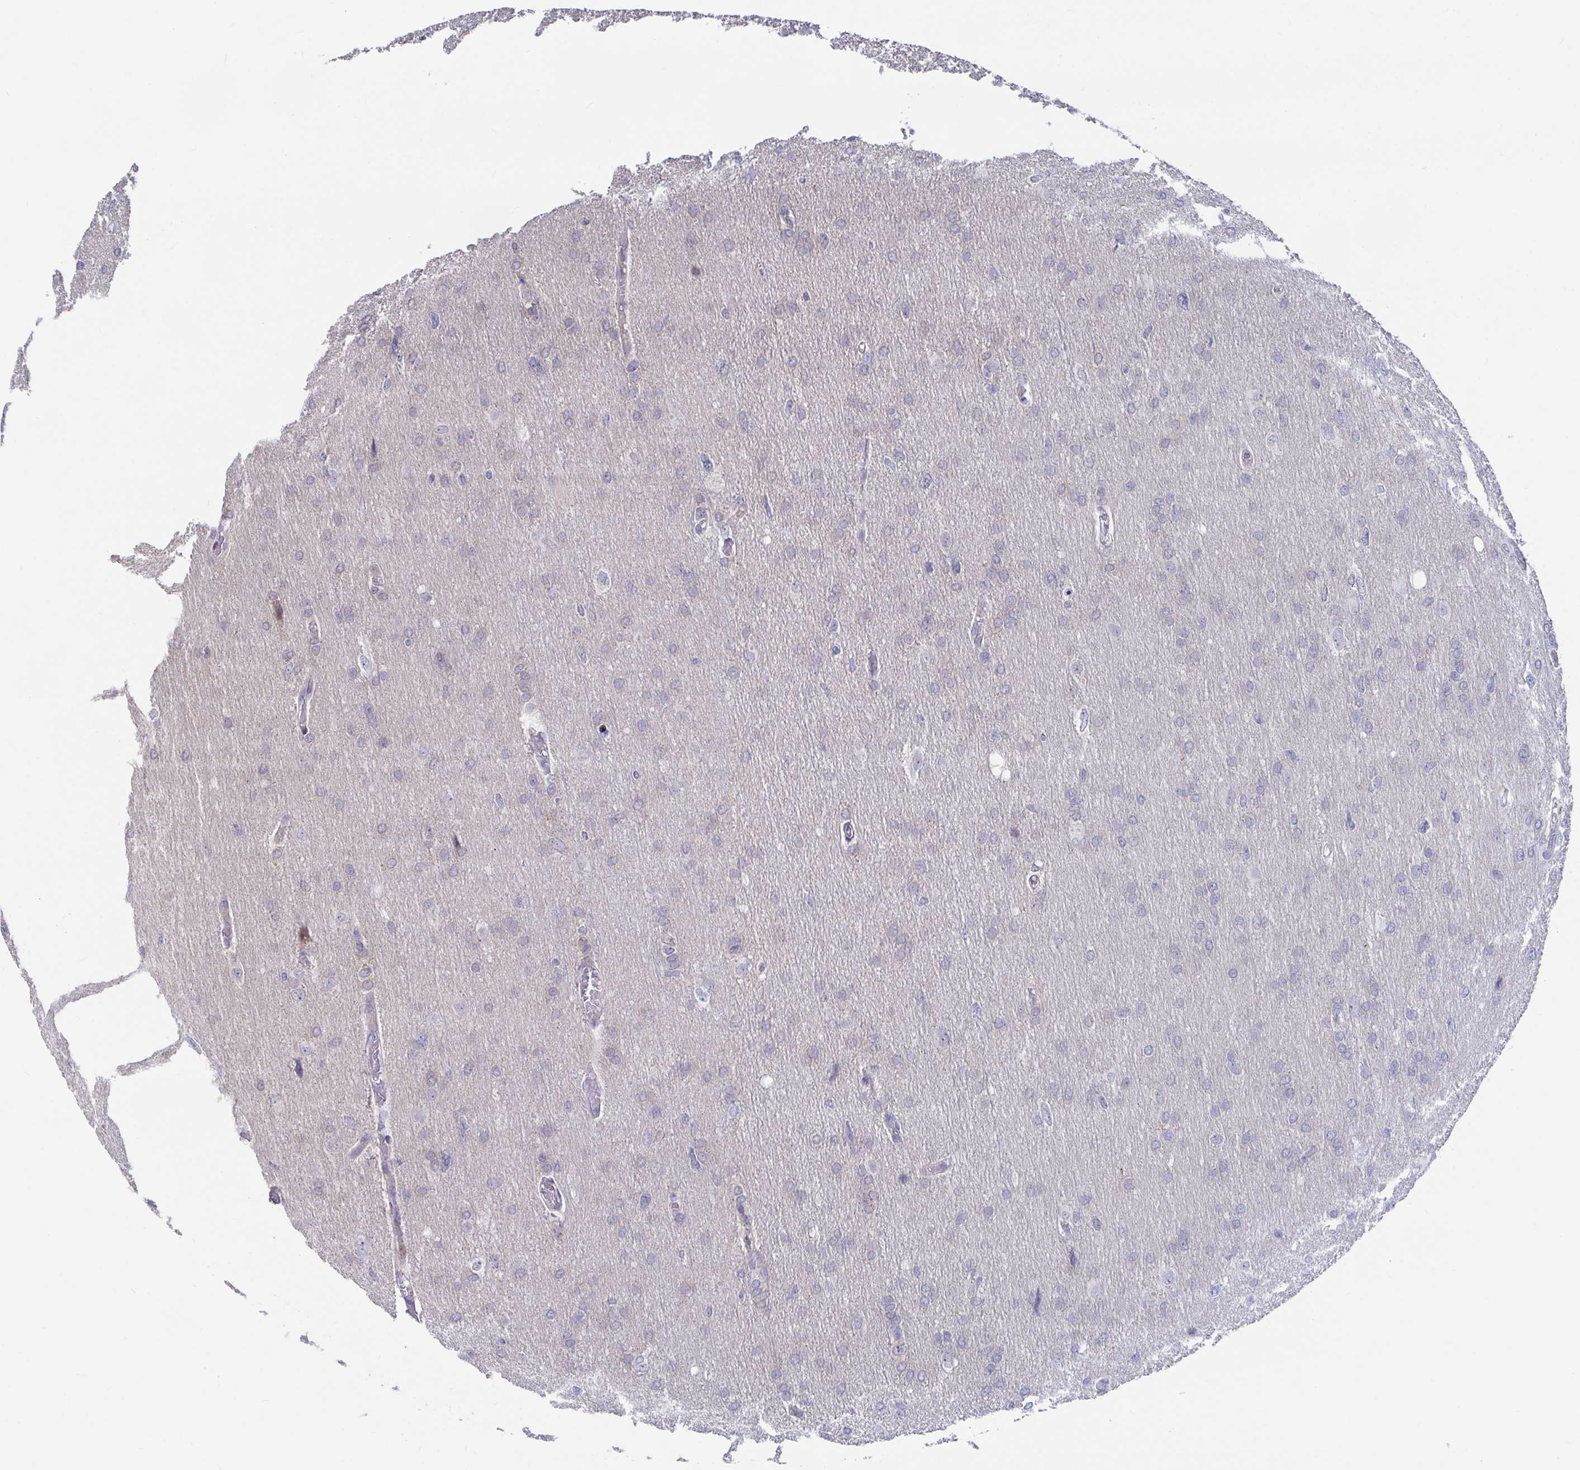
{"staining": {"intensity": "negative", "quantity": "none", "location": "none"}, "tissue": "glioma", "cell_type": "Tumor cells", "image_type": "cancer", "snomed": [{"axis": "morphology", "description": "Glioma, malignant, High grade"}, {"axis": "topography", "description": "Brain"}], "caption": "Histopathology image shows no significant protein expression in tumor cells of malignant glioma (high-grade). (Stains: DAB (3,3'-diaminobenzidine) IHC with hematoxylin counter stain, Microscopy: brightfield microscopy at high magnification).", "gene": "FAM156B", "patient": {"sex": "male", "age": 53}}